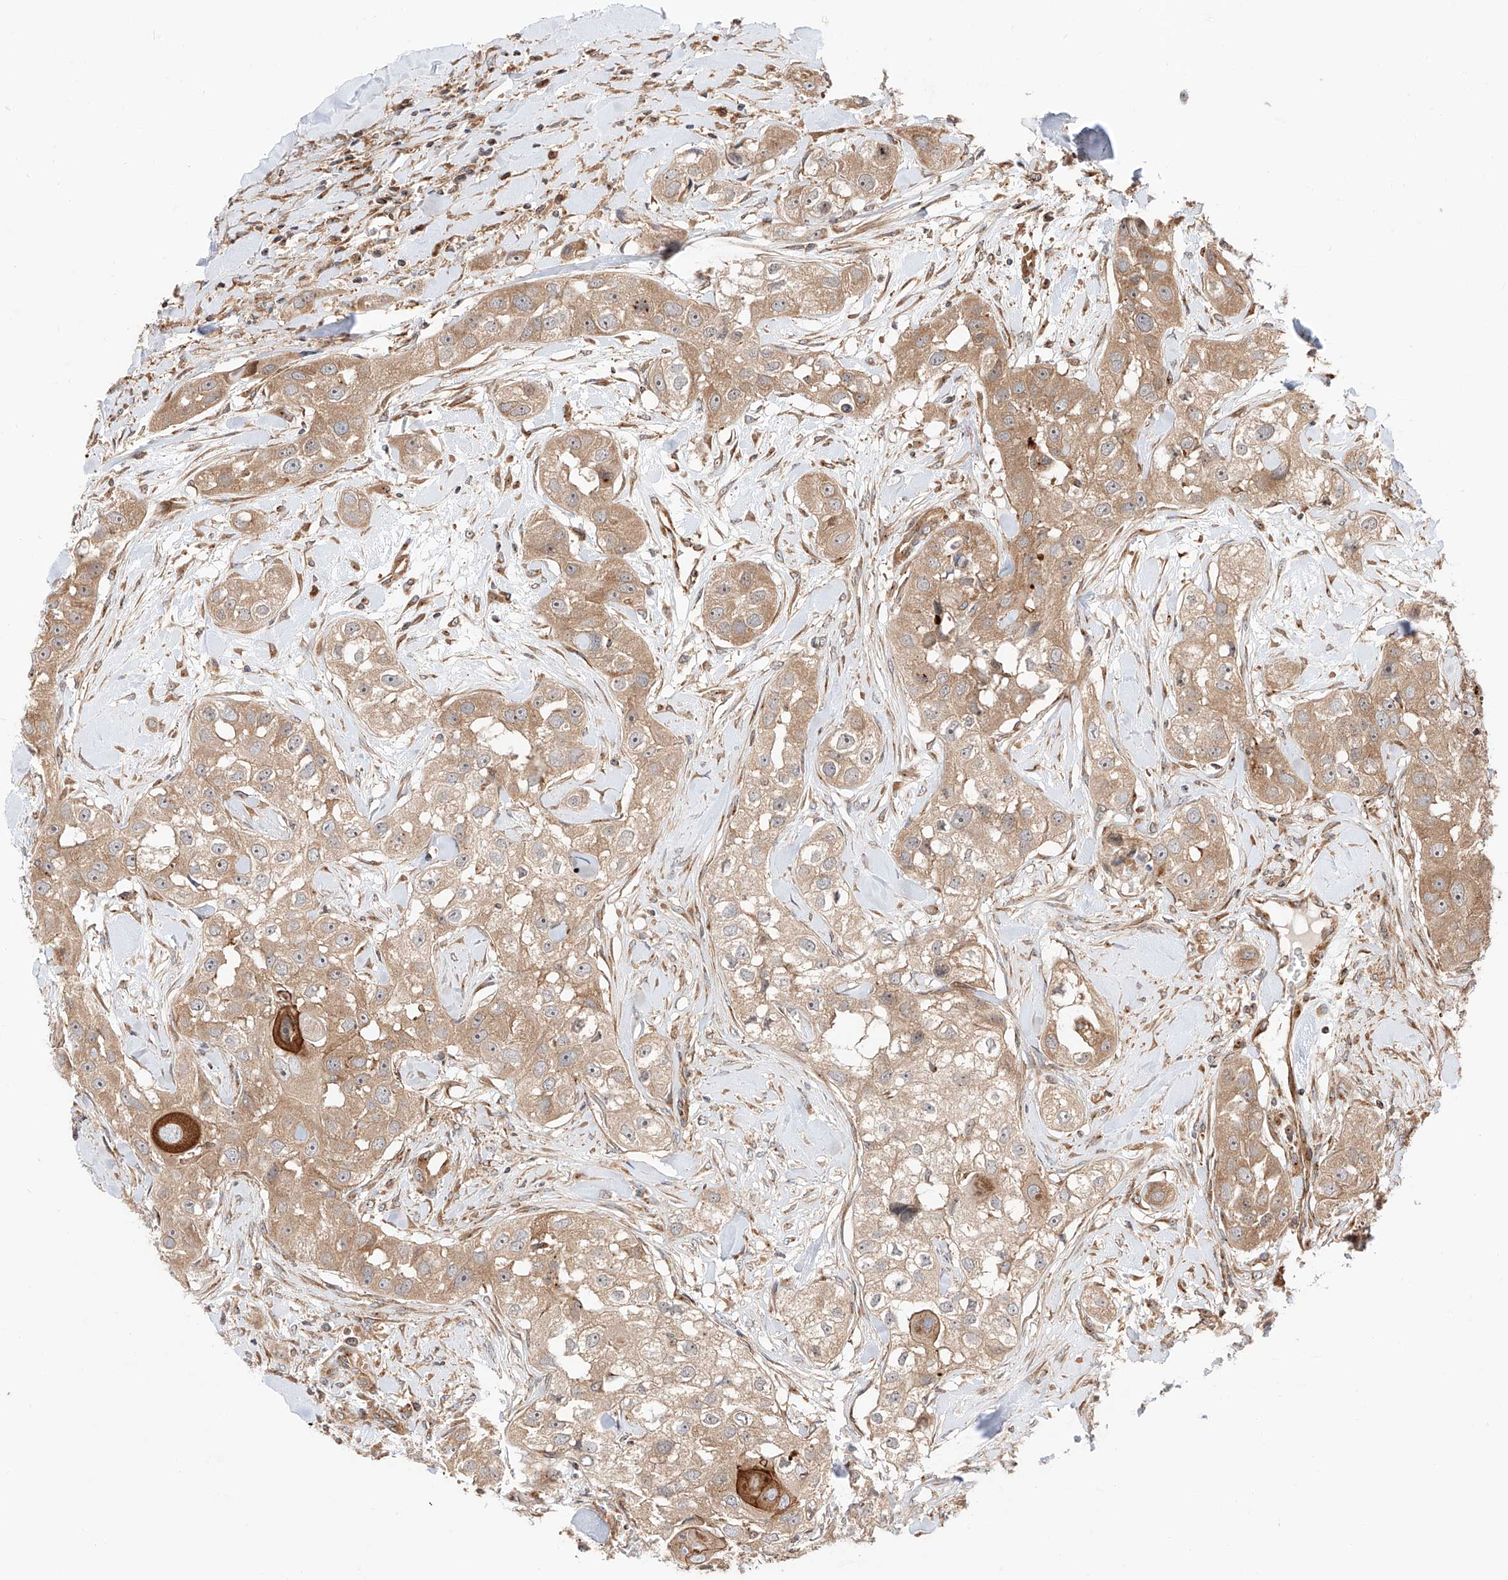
{"staining": {"intensity": "weak", "quantity": ">75%", "location": "cytoplasmic/membranous"}, "tissue": "head and neck cancer", "cell_type": "Tumor cells", "image_type": "cancer", "snomed": [{"axis": "morphology", "description": "Normal tissue, NOS"}, {"axis": "morphology", "description": "Squamous cell carcinoma, NOS"}, {"axis": "topography", "description": "Skeletal muscle"}, {"axis": "topography", "description": "Head-Neck"}], "caption": "A high-resolution image shows immunohistochemistry (IHC) staining of head and neck cancer, which displays weak cytoplasmic/membranous positivity in about >75% of tumor cells. The protein of interest is shown in brown color, while the nuclei are stained blue.", "gene": "ISCA2", "patient": {"sex": "male", "age": 51}}